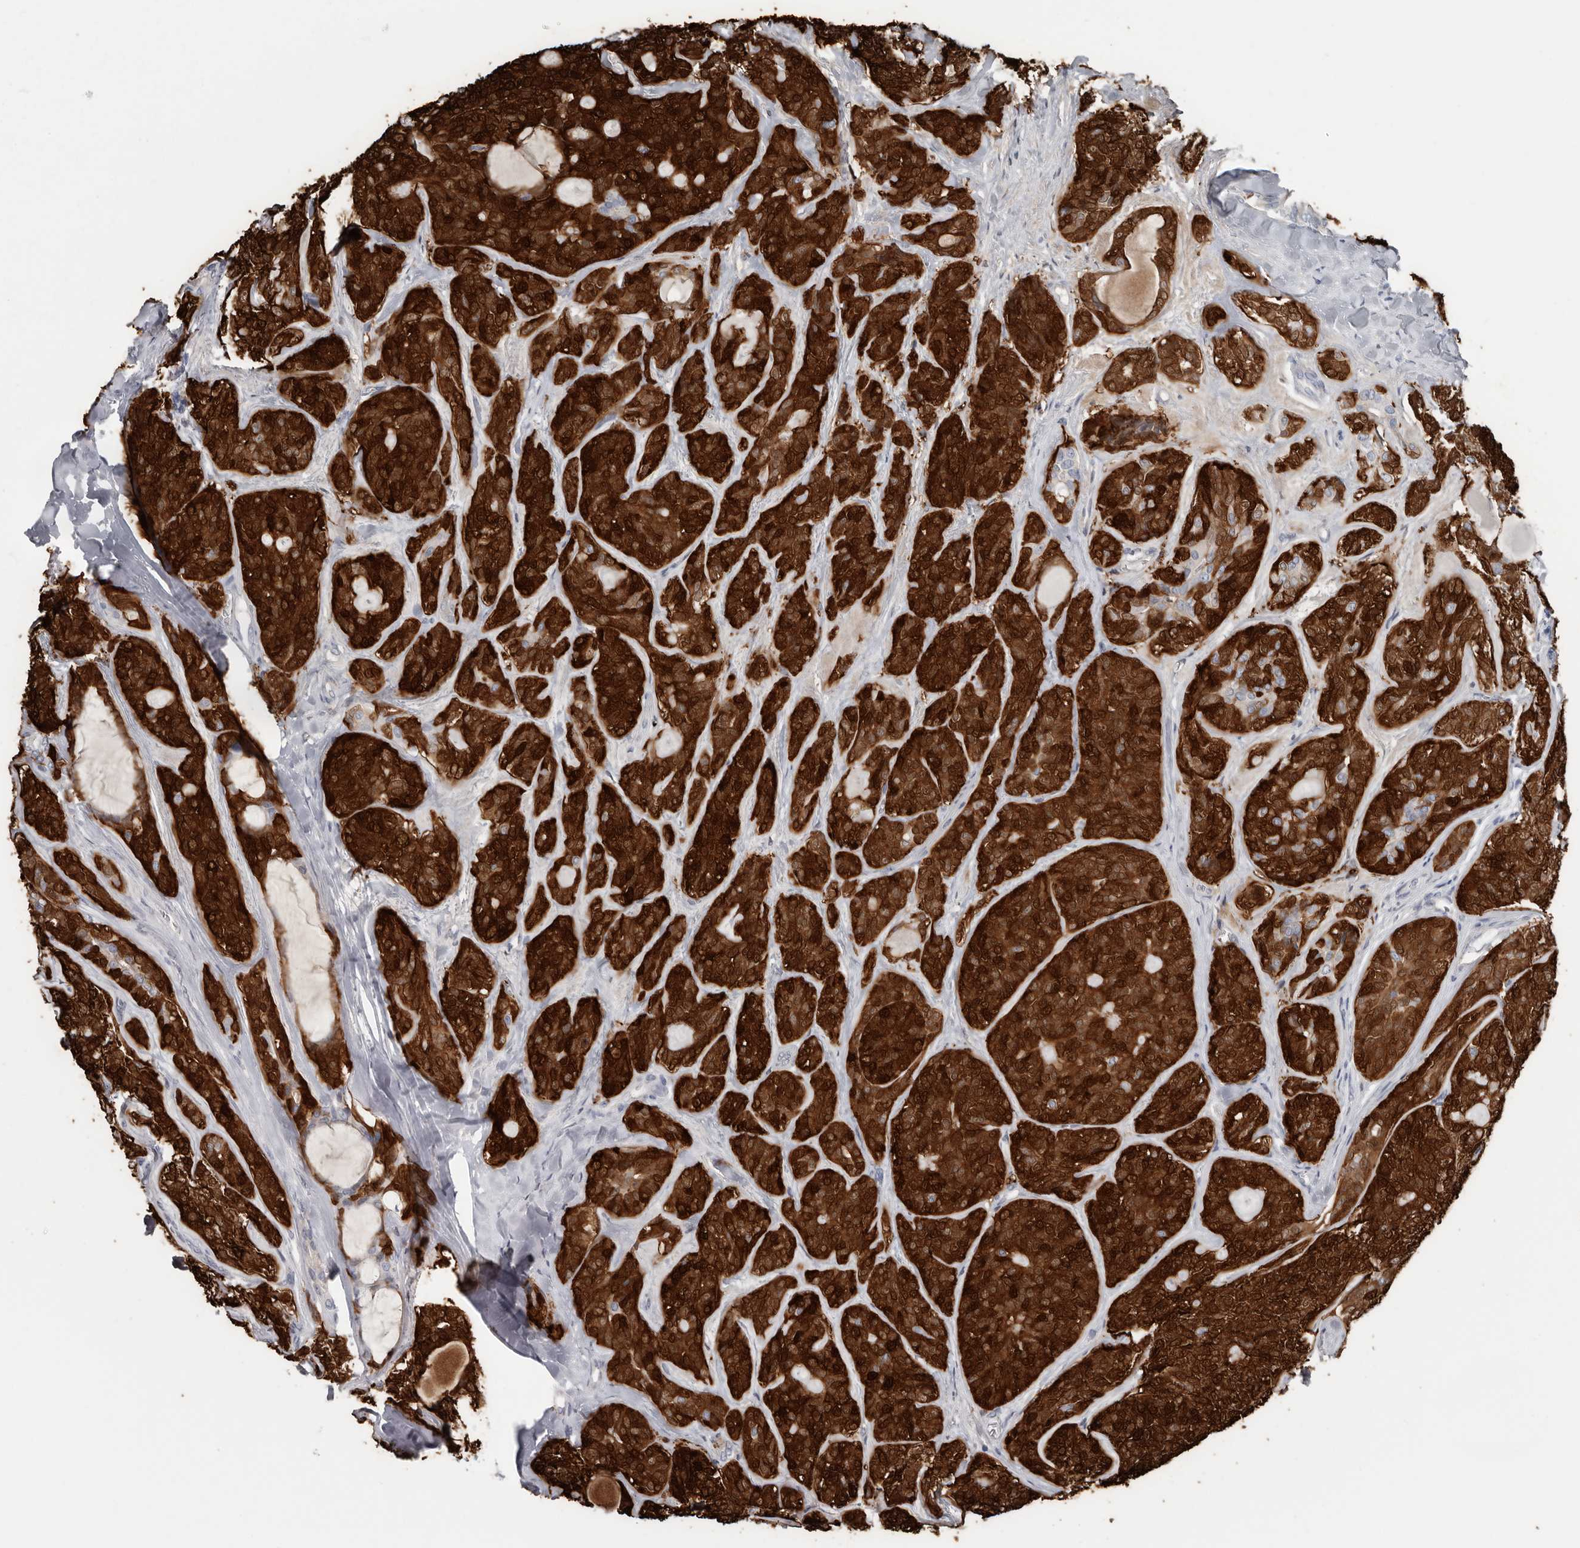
{"staining": {"intensity": "strong", "quantity": ">75%", "location": "cytoplasmic/membranous,nuclear"}, "tissue": "head and neck cancer", "cell_type": "Tumor cells", "image_type": "cancer", "snomed": [{"axis": "morphology", "description": "Adenocarcinoma, NOS"}, {"axis": "topography", "description": "Head-Neck"}], "caption": "There is high levels of strong cytoplasmic/membranous and nuclear positivity in tumor cells of head and neck cancer (adenocarcinoma), as demonstrated by immunohistochemical staining (brown color).", "gene": "FABP7", "patient": {"sex": "male", "age": 66}}